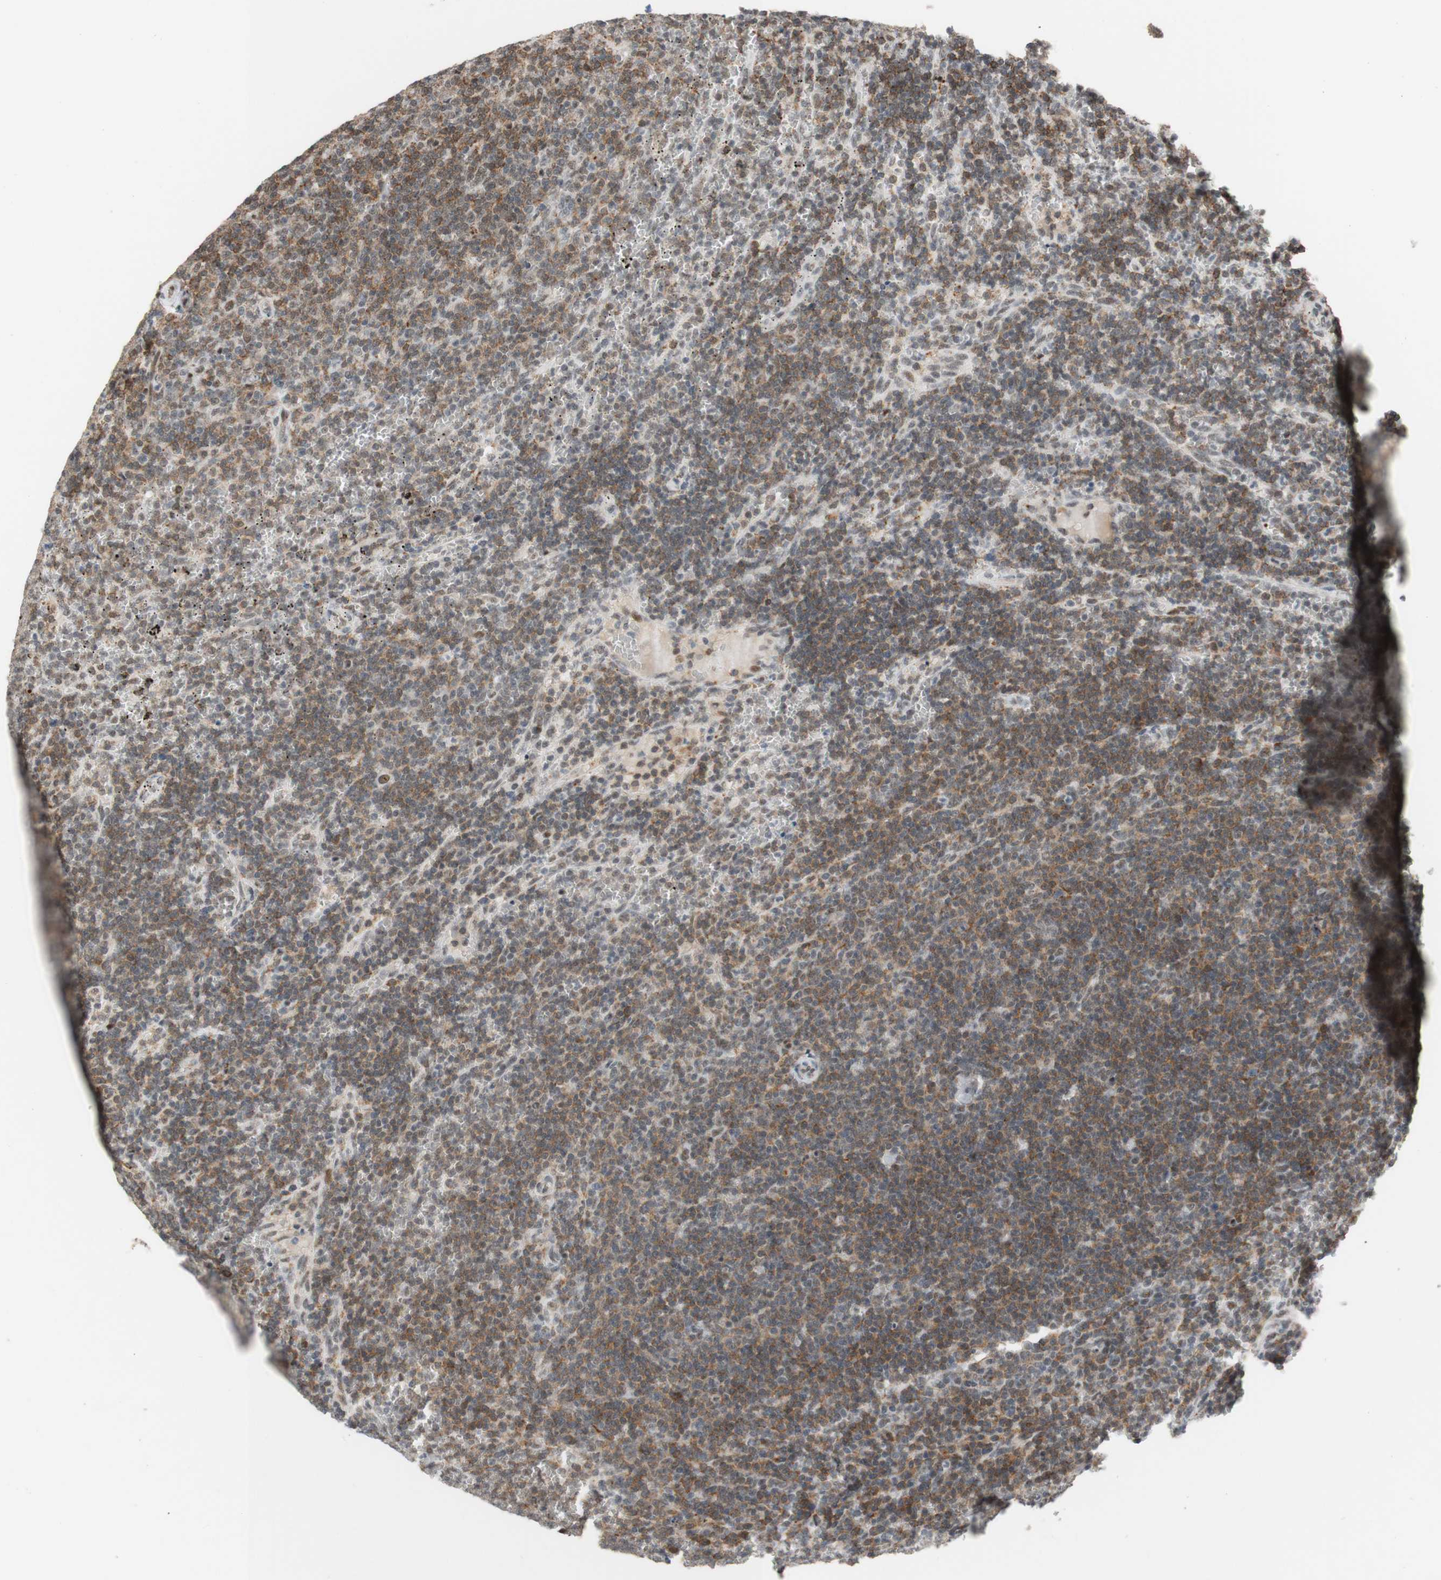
{"staining": {"intensity": "weak", "quantity": ">75%", "location": "cytoplasmic/membranous,nuclear"}, "tissue": "lymphoma", "cell_type": "Tumor cells", "image_type": "cancer", "snomed": [{"axis": "morphology", "description": "Malignant lymphoma, non-Hodgkin's type, Low grade"}, {"axis": "topography", "description": "Spleen"}], "caption": "Immunohistochemistry (IHC) micrograph of neoplastic tissue: human malignant lymphoma, non-Hodgkin's type (low-grade) stained using IHC displays low levels of weak protein expression localized specifically in the cytoplasmic/membranous and nuclear of tumor cells, appearing as a cytoplasmic/membranous and nuclear brown color.", "gene": "SAP18", "patient": {"sex": "female", "age": 50}}